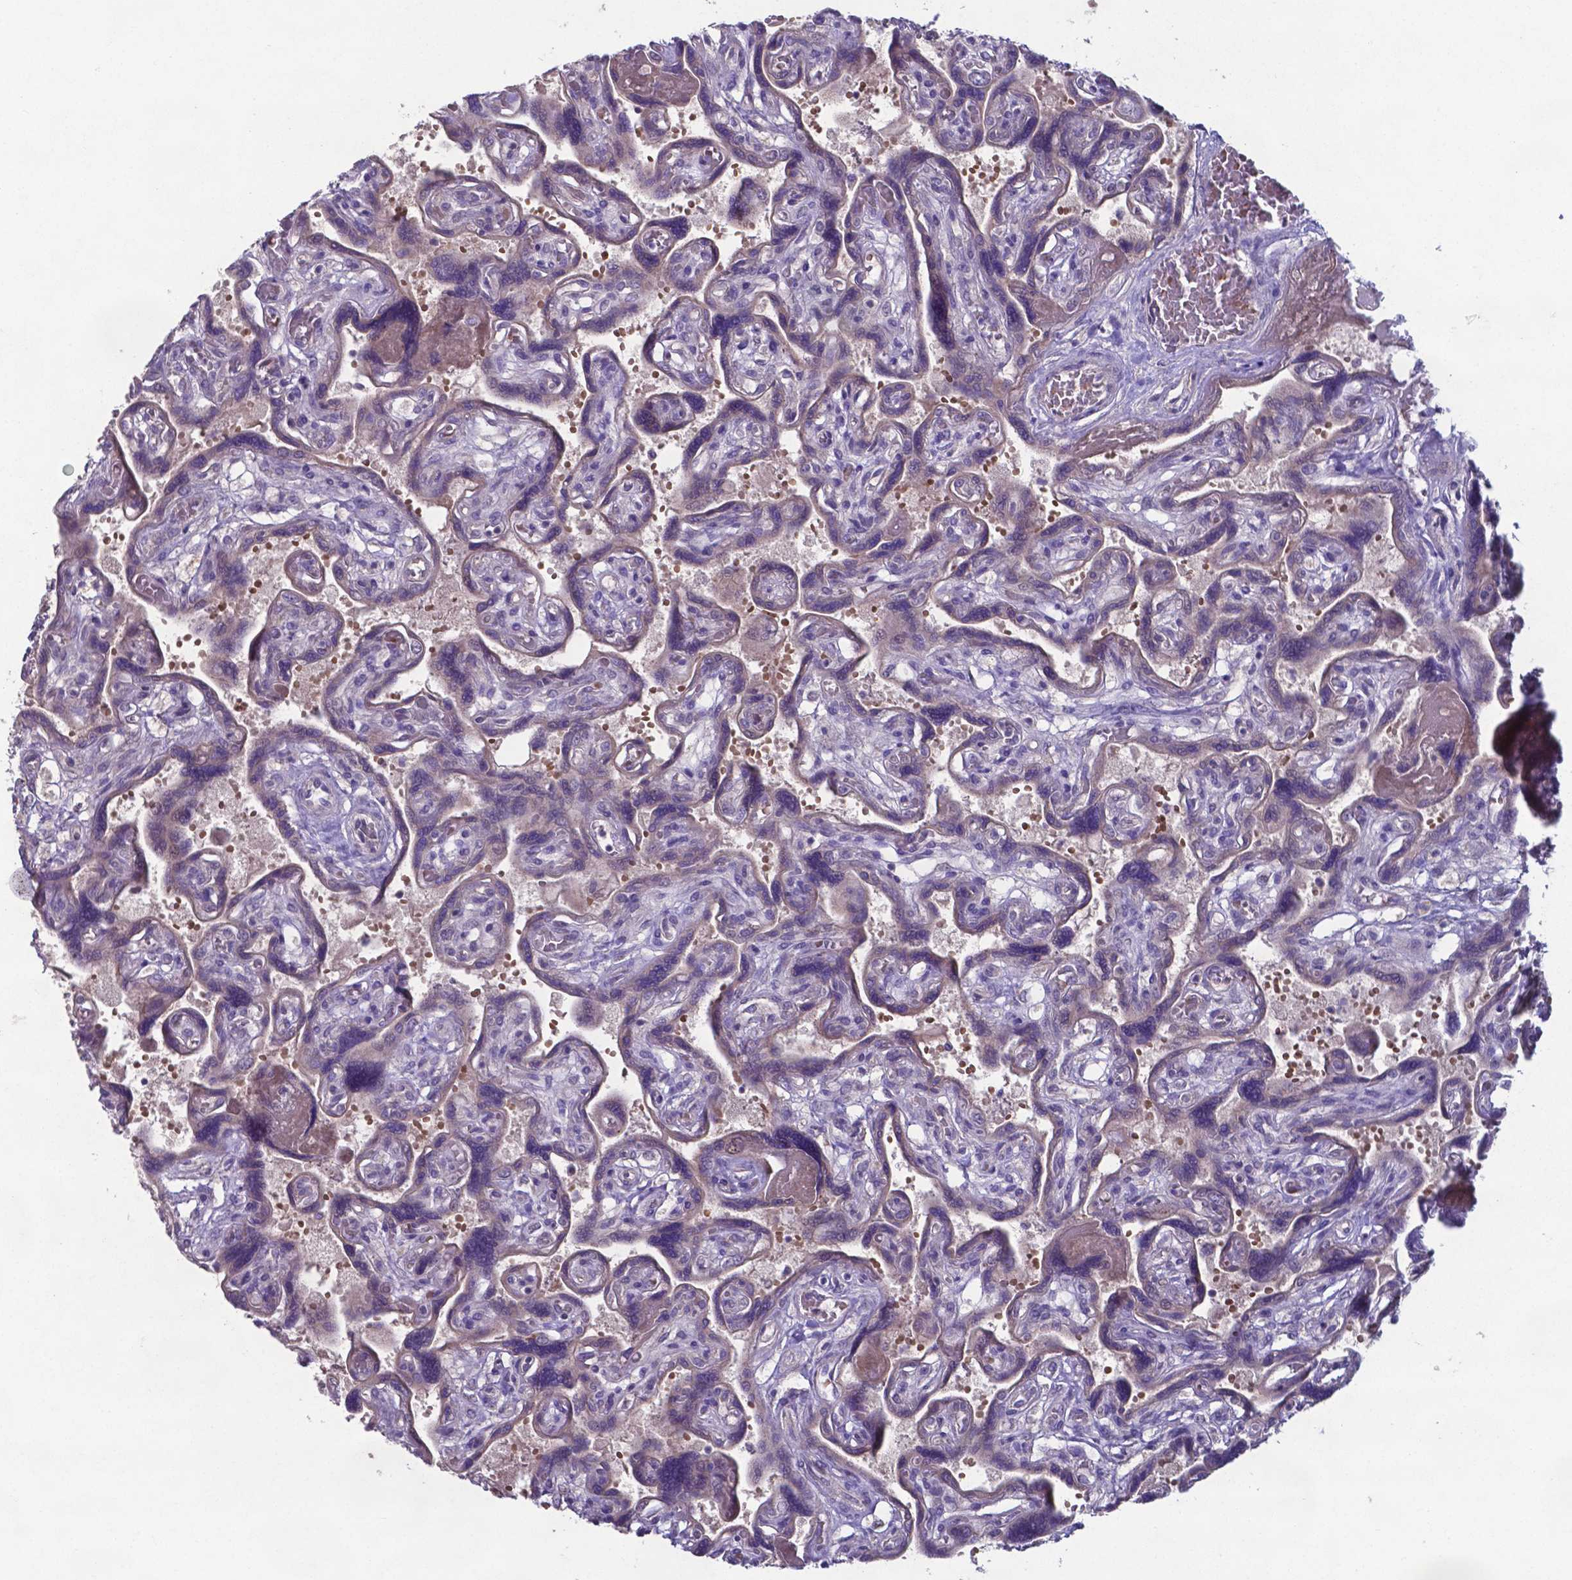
{"staining": {"intensity": "negative", "quantity": "none", "location": "none"}, "tissue": "placenta", "cell_type": "Decidual cells", "image_type": "normal", "snomed": [{"axis": "morphology", "description": "Normal tissue, NOS"}, {"axis": "topography", "description": "Placenta"}], "caption": "Immunohistochemistry (IHC) image of unremarkable human placenta stained for a protein (brown), which displays no positivity in decidual cells.", "gene": "TYRO3", "patient": {"sex": "female", "age": 32}}